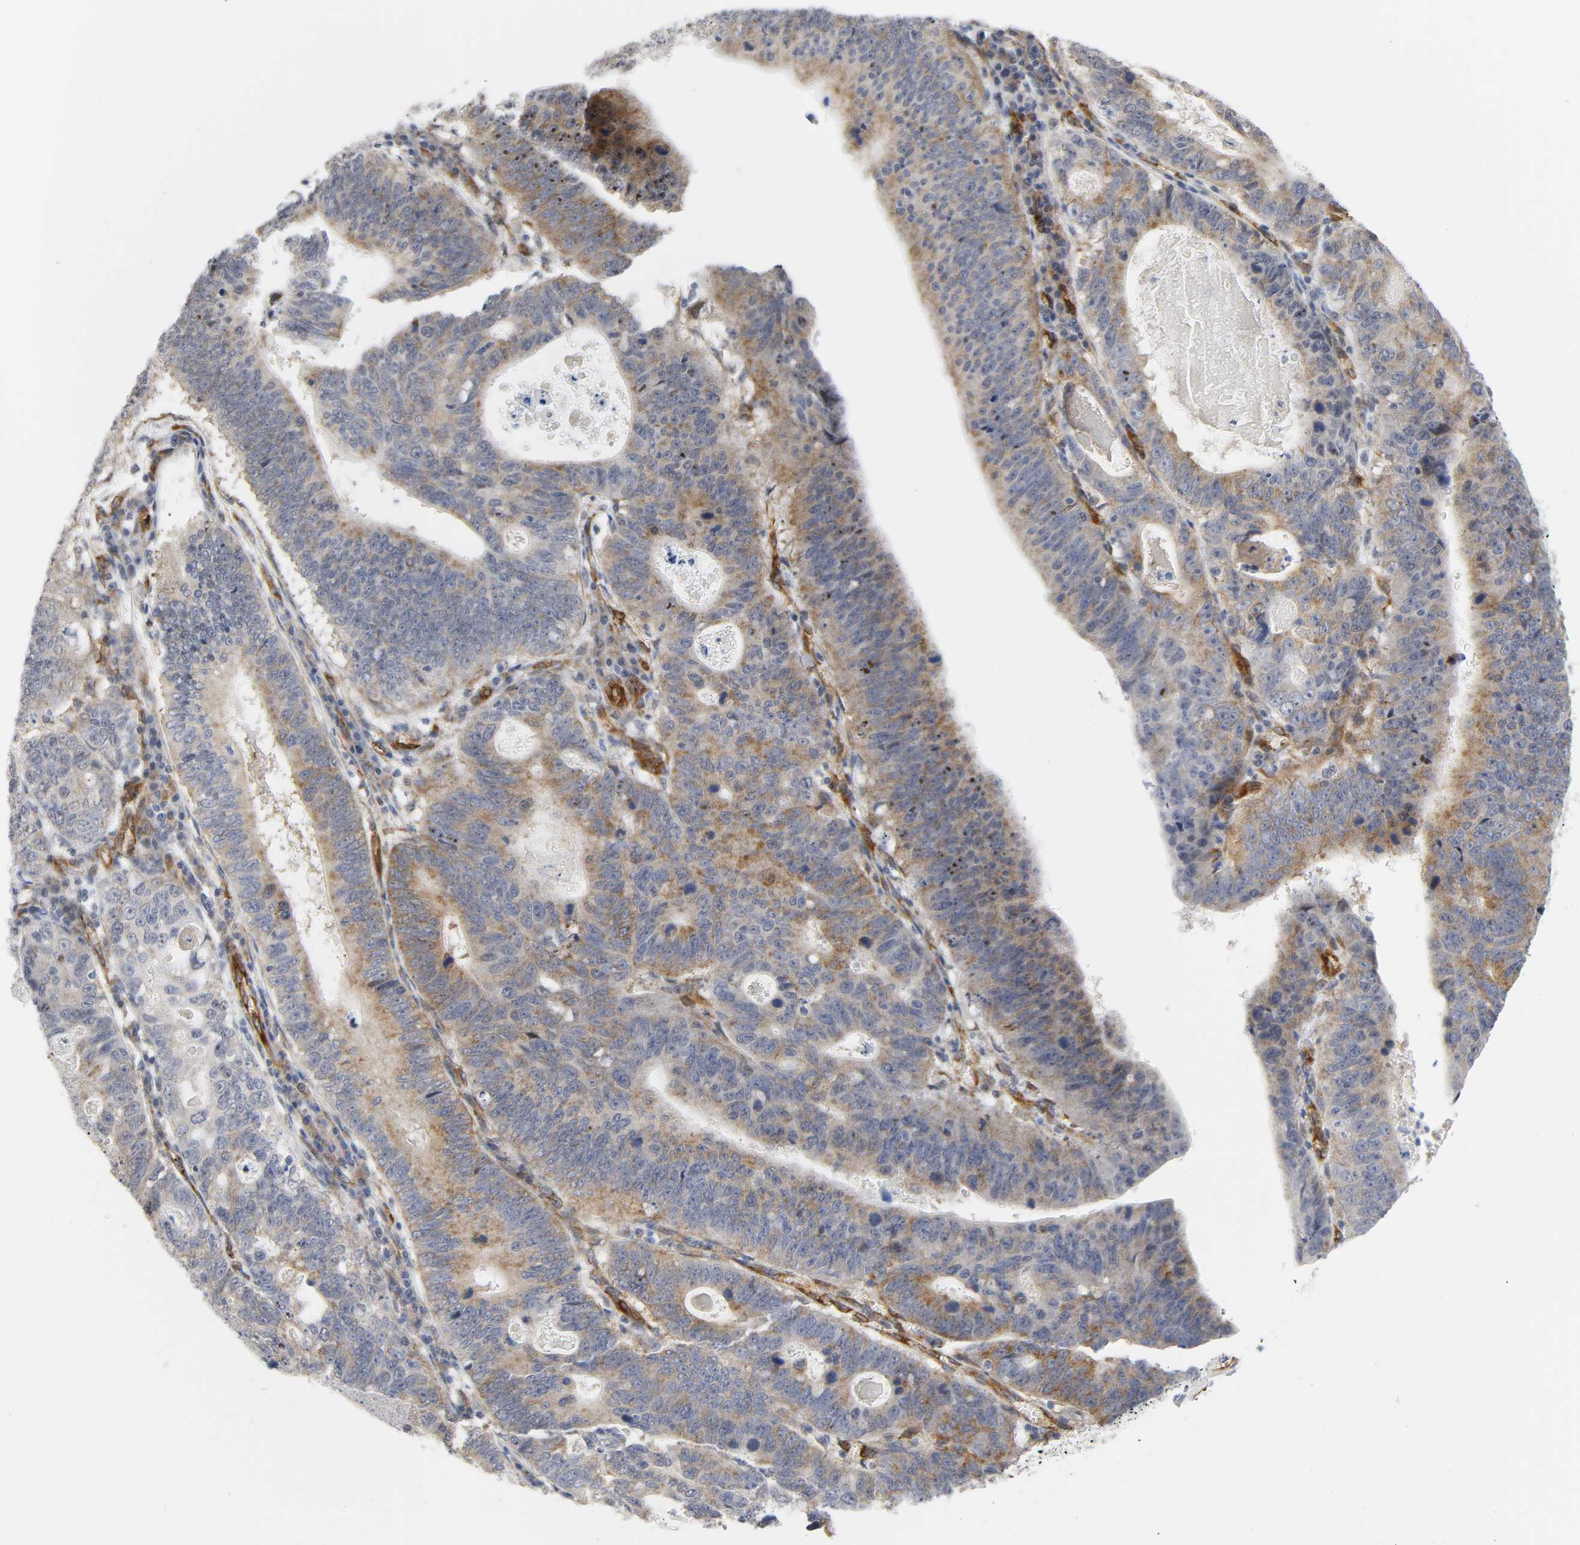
{"staining": {"intensity": "moderate", "quantity": ">75%", "location": "cytoplasmic/membranous"}, "tissue": "stomach cancer", "cell_type": "Tumor cells", "image_type": "cancer", "snomed": [{"axis": "morphology", "description": "Adenocarcinoma, NOS"}, {"axis": "topography", "description": "Stomach"}], "caption": "High-magnification brightfield microscopy of stomach cancer stained with DAB (3,3'-diaminobenzidine) (brown) and counterstained with hematoxylin (blue). tumor cells exhibit moderate cytoplasmic/membranous positivity is present in about>75% of cells.", "gene": "DOCK1", "patient": {"sex": "male", "age": 59}}